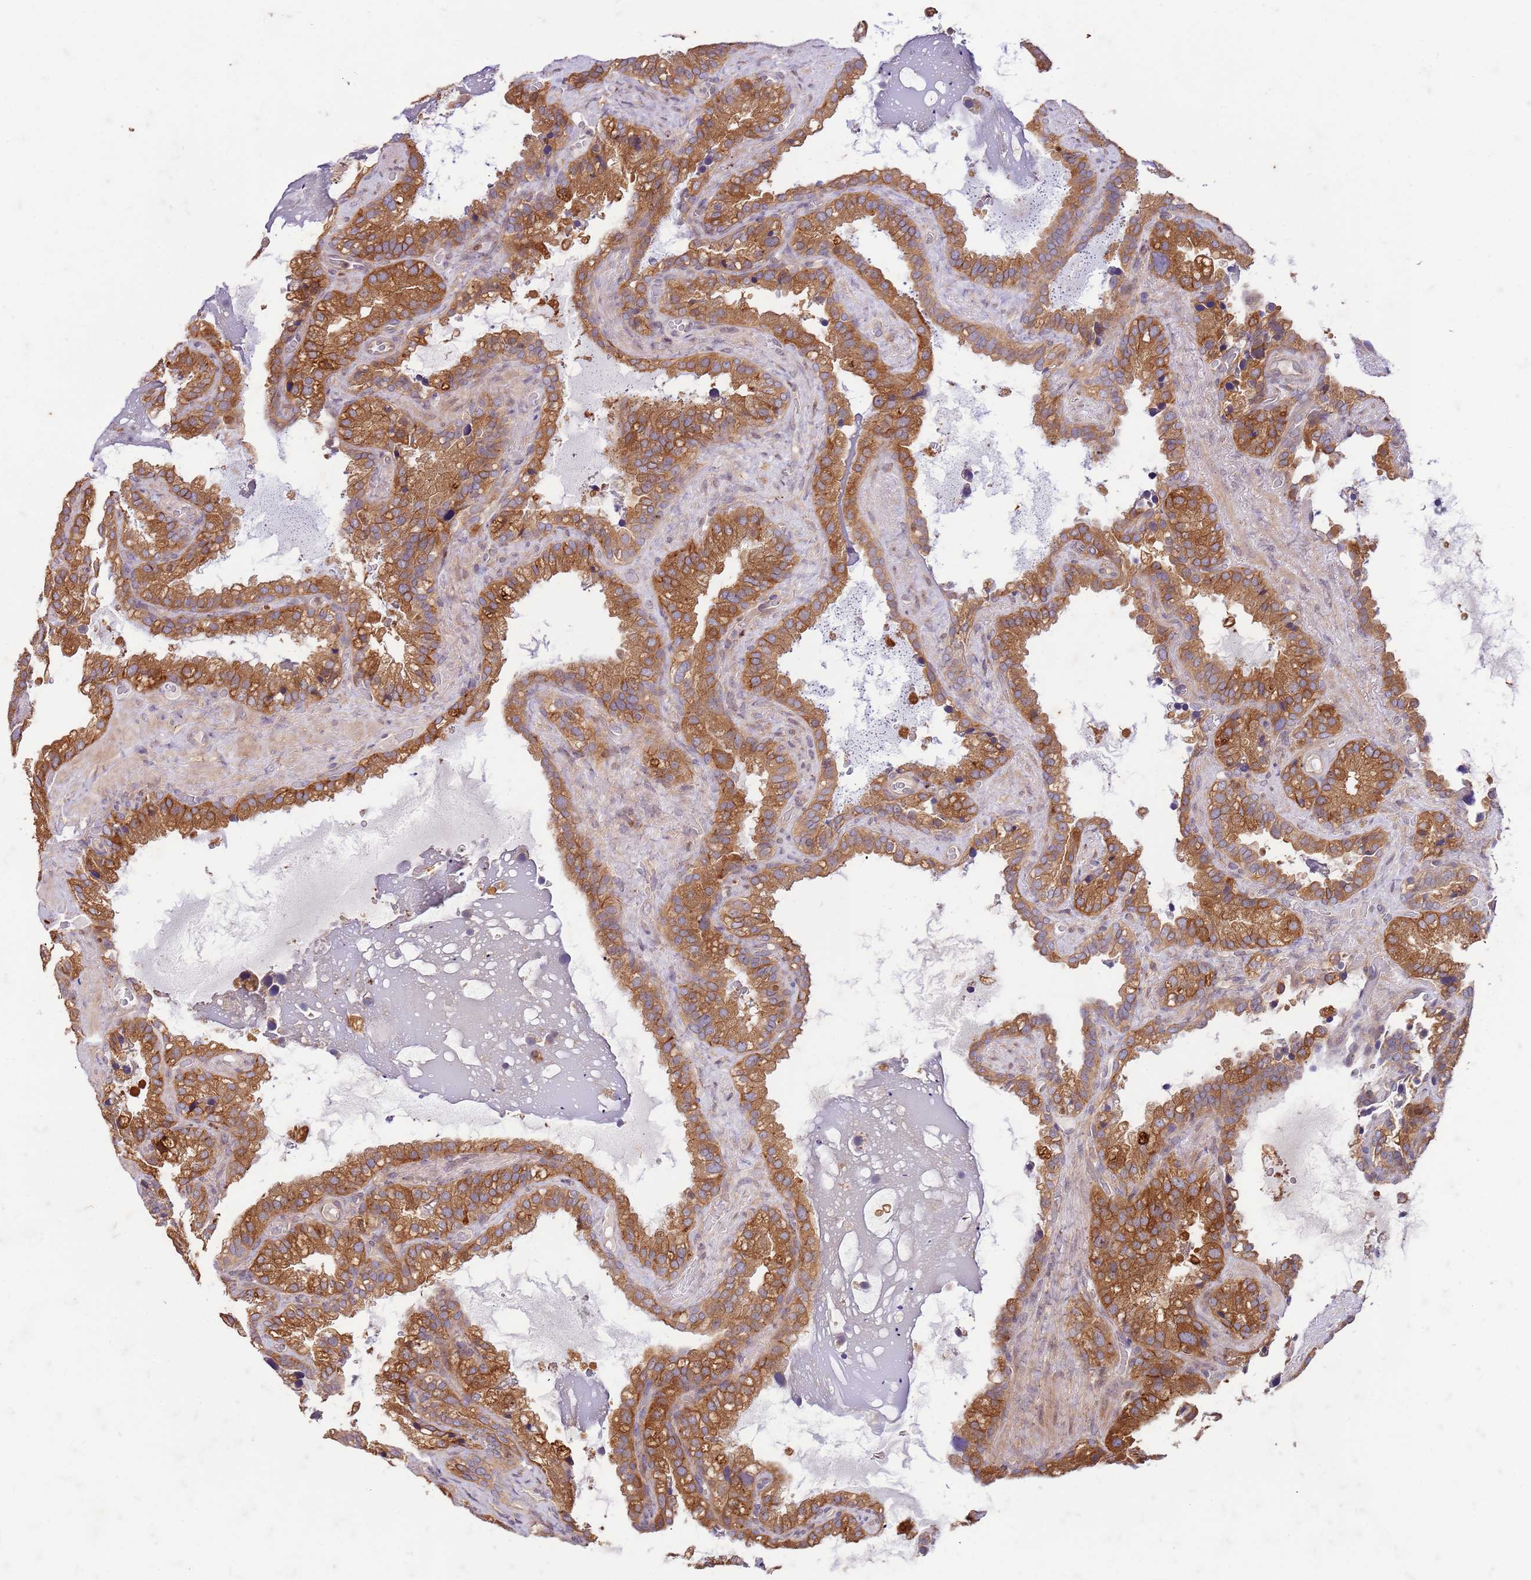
{"staining": {"intensity": "strong", "quantity": ">75%", "location": "cytoplasmic/membranous"}, "tissue": "seminal vesicle", "cell_type": "Glandular cells", "image_type": "normal", "snomed": [{"axis": "morphology", "description": "Normal tissue, NOS"}, {"axis": "topography", "description": "Prostate"}, {"axis": "topography", "description": "Seminal veicle"}], "caption": "Protein staining exhibits strong cytoplasmic/membranous expression in approximately >75% of glandular cells in benign seminal vesicle. Using DAB (3,3'-diaminobenzidine) (brown) and hematoxylin (blue) stains, captured at high magnification using brightfield microscopy.", "gene": "OSBP", "patient": {"sex": "male", "age": 68}}